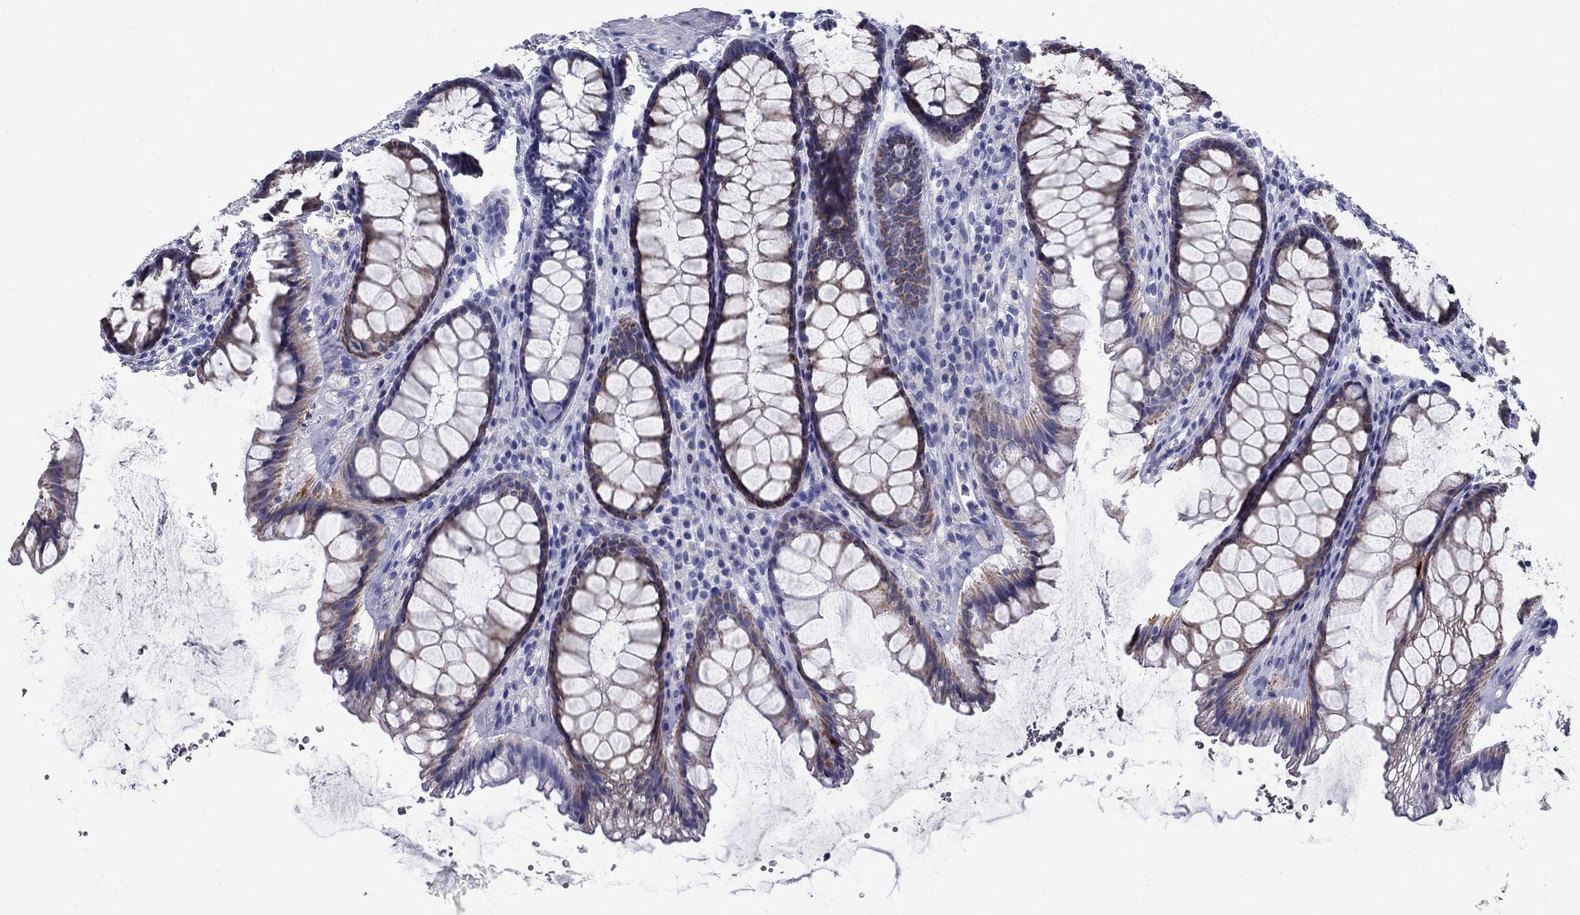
{"staining": {"intensity": "moderate", "quantity": "25%-75%", "location": "cytoplasmic/membranous"}, "tissue": "rectum", "cell_type": "Glandular cells", "image_type": "normal", "snomed": [{"axis": "morphology", "description": "Normal tissue, NOS"}, {"axis": "topography", "description": "Rectum"}], "caption": "Glandular cells demonstrate moderate cytoplasmic/membranous expression in approximately 25%-75% of cells in benign rectum.", "gene": "UPB1", "patient": {"sex": "male", "age": 72}}